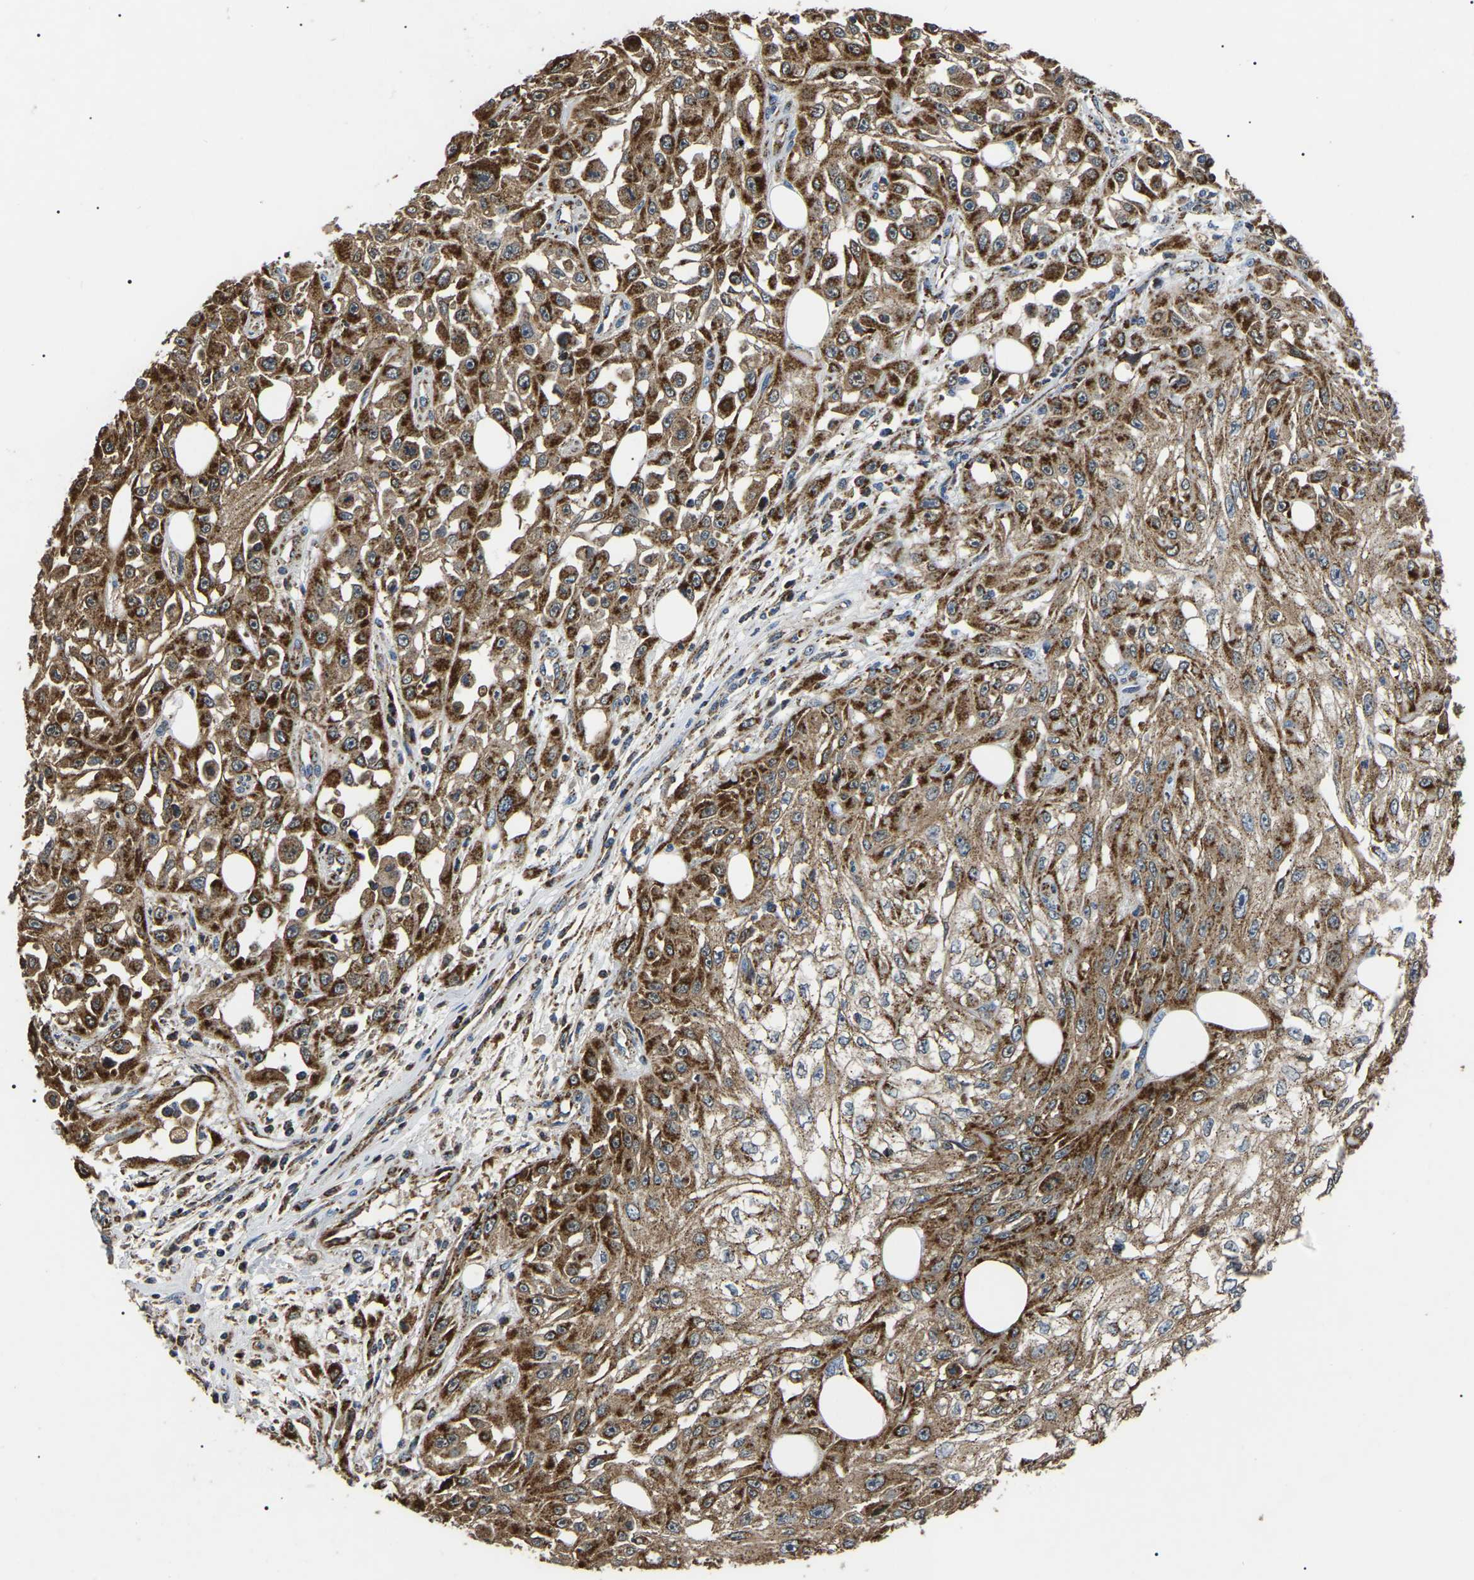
{"staining": {"intensity": "strong", "quantity": ">75%", "location": "cytoplasmic/membranous"}, "tissue": "skin cancer", "cell_type": "Tumor cells", "image_type": "cancer", "snomed": [{"axis": "morphology", "description": "Squamous cell carcinoma, NOS"}, {"axis": "morphology", "description": "Squamous cell carcinoma, metastatic, NOS"}, {"axis": "topography", "description": "Skin"}, {"axis": "topography", "description": "Lymph node"}], "caption": "Skin cancer tissue shows strong cytoplasmic/membranous expression in approximately >75% of tumor cells, visualized by immunohistochemistry.", "gene": "PPM1E", "patient": {"sex": "male", "age": 75}}